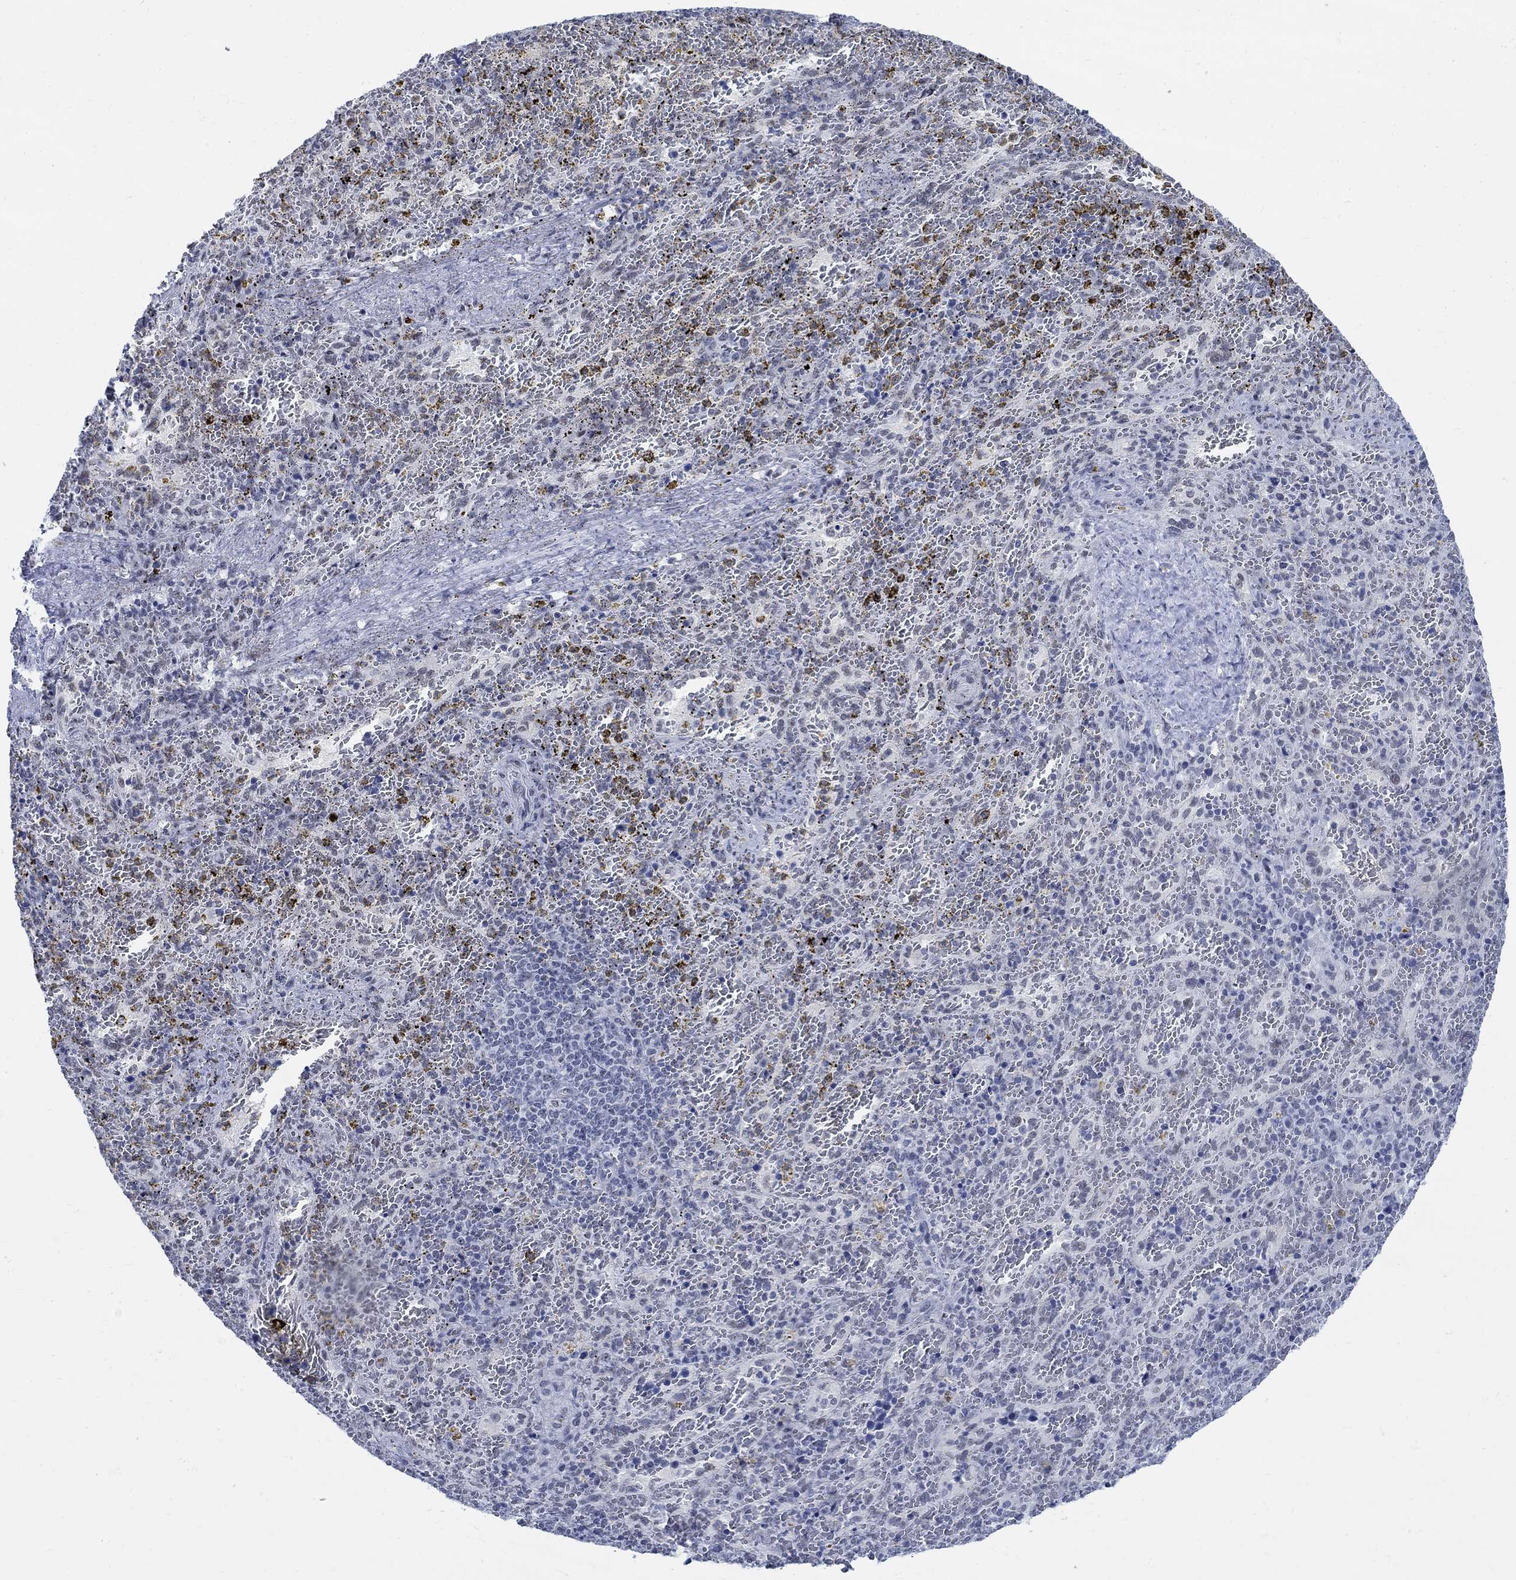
{"staining": {"intensity": "negative", "quantity": "none", "location": "none"}, "tissue": "spleen", "cell_type": "Cells in red pulp", "image_type": "normal", "snomed": [{"axis": "morphology", "description": "Normal tissue, NOS"}, {"axis": "topography", "description": "Spleen"}], "caption": "A high-resolution photomicrograph shows IHC staining of benign spleen, which demonstrates no significant staining in cells in red pulp. (Stains: DAB (3,3'-diaminobenzidine) IHC with hematoxylin counter stain, Microscopy: brightfield microscopy at high magnification).", "gene": "DLK1", "patient": {"sex": "female", "age": 50}}